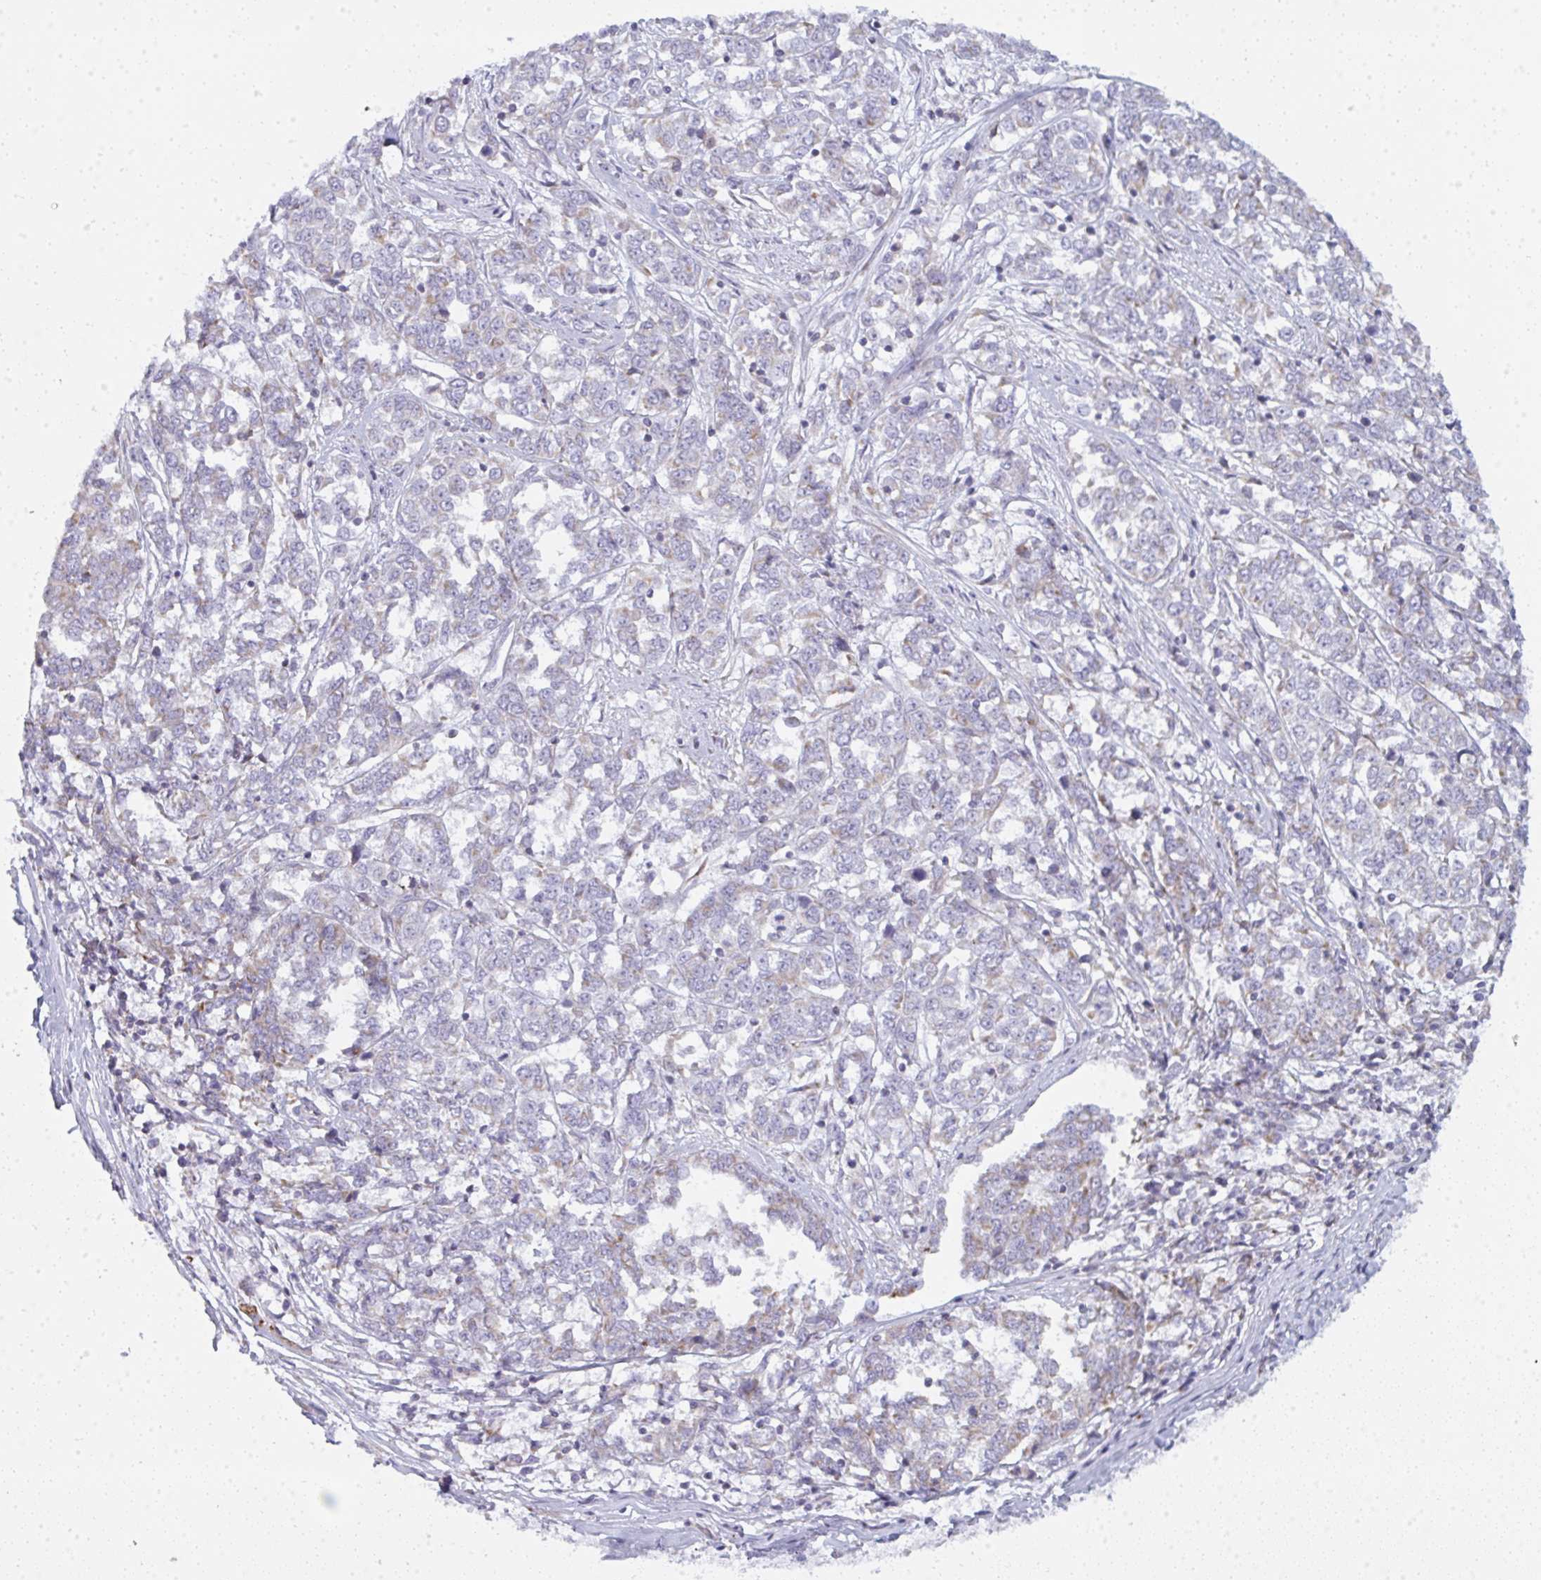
{"staining": {"intensity": "negative", "quantity": "none", "location": "none"}, "tissue": "melanoma", "cell_type": "Tumor cells", "image_type": "cancer", "snomed": [{"axis": "morphology", "description": "Malignant melanoma, NOS"}, {"axis": "topography", "description": "Skin"}], "caption": "Immunohistochemistry (IHC) photomicrograph of neoplastic tissue: malignant melanoma stained with DAB exhibits no significant protein staining in tumor cells. The staining is performed using DAB brown chromogen with nuclei counter-stained in using hematoxylin.", "gene": "ATG9A", "patient": {"sex": "female", "age": 72}}